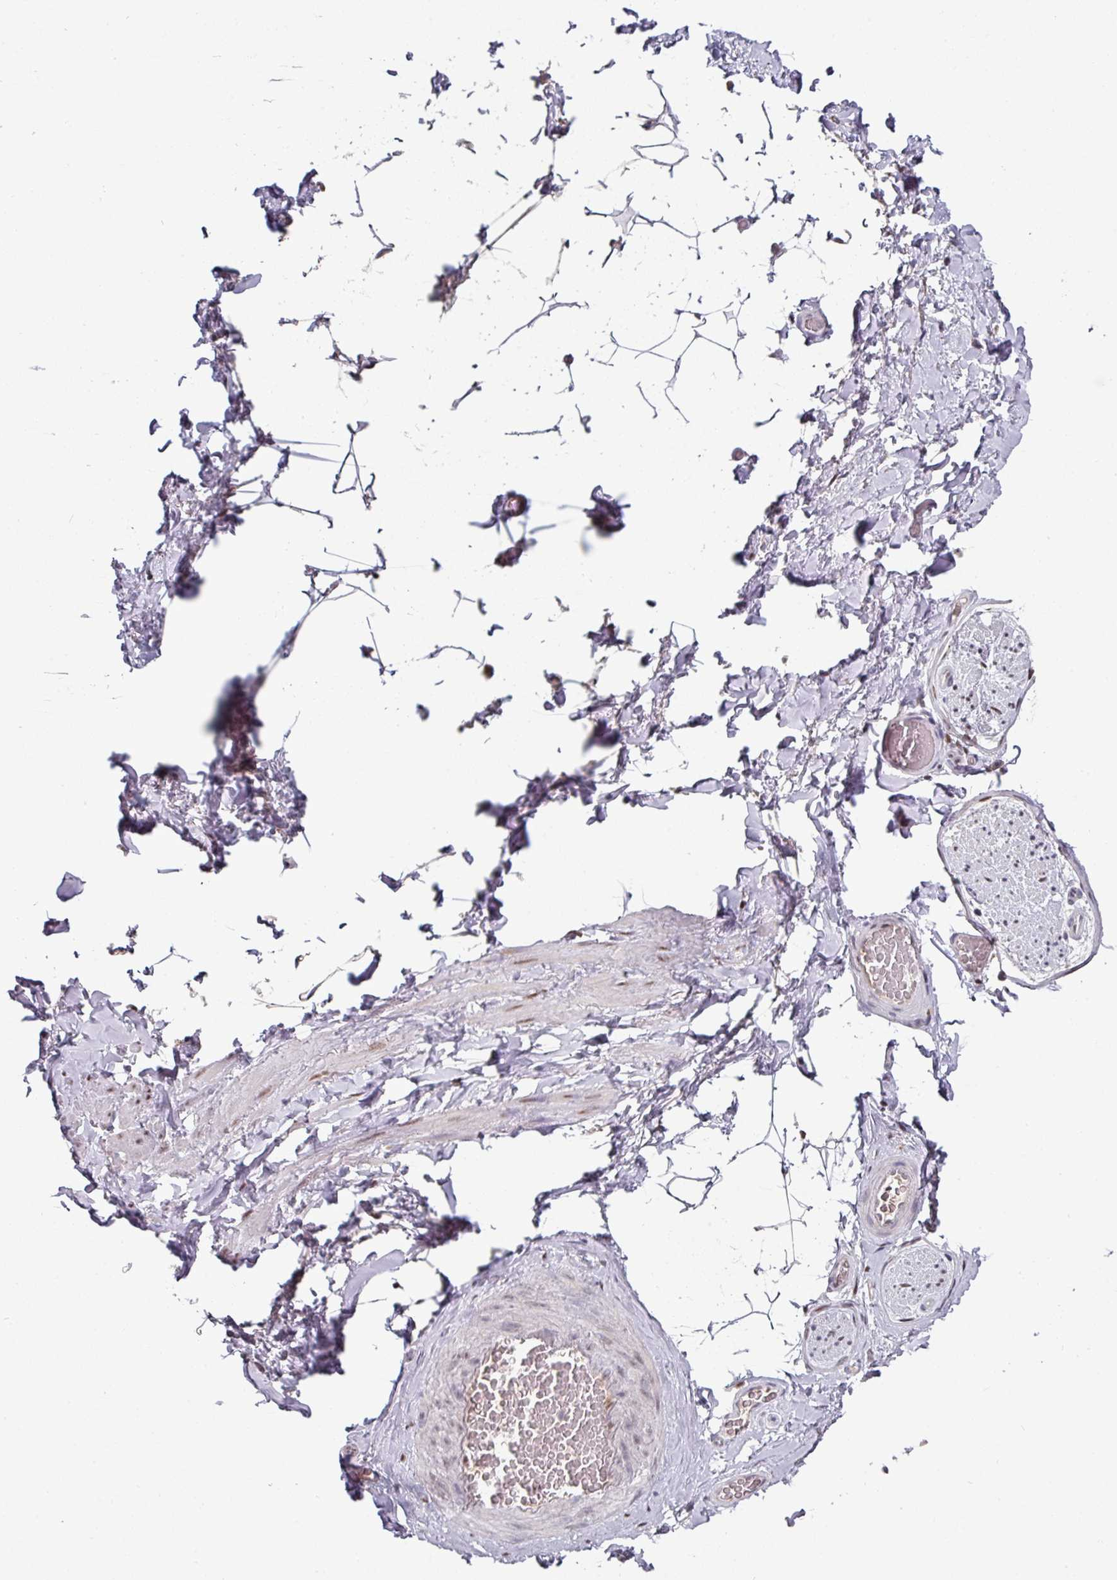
{"staining": {"intensity": "negative", "quantity": "none", "location": "none"}, "tissue": "adipose tissue", "cell_type": "Adipocytes", "image_type": "normal", "snomed": [{"axis": "morphology", "description": "Normal tissue, NOS"}, {"axis": "topography", "description": "Vascular tissue"}, {"axis": "topography", "description": "Peripheral nerve tissue"}], "caption": "Adipocytes show no significant protein positivity in benign adipose tissue. Nuclei are stained in blue.", "gene": "SWSAP1", "patient": {"sex": "male", "age": 41}}